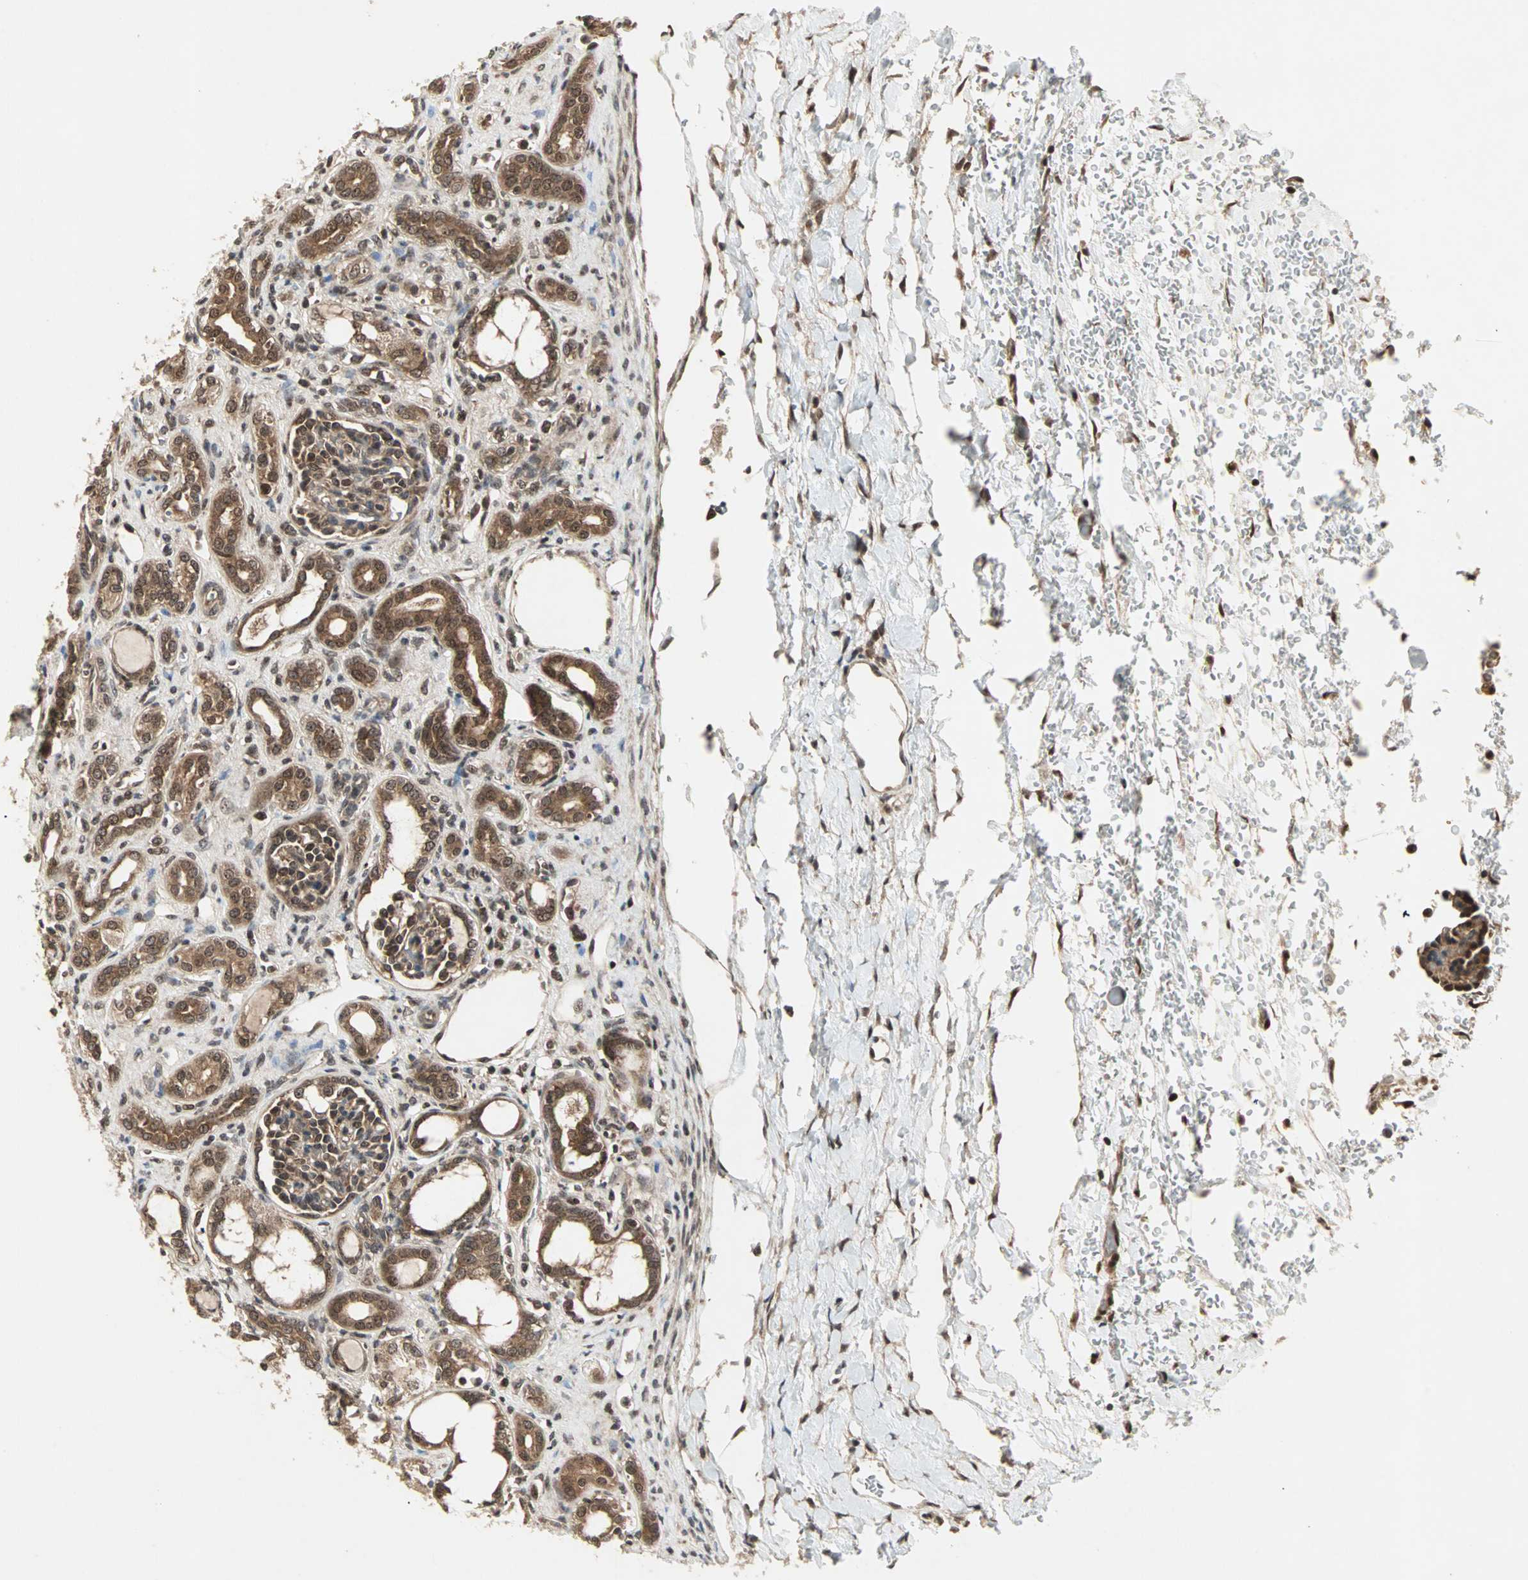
{"staining": {"intensity": "moderate", "quantity": ">75%", "location": "cytoplasmic/membranous,nuclear"}, "tissue": "kidney", "cell_type": "Cells in glomeruli", "image_type": "normal", "snomed": [{"axis": "morphology", "description": "Normal tissue, NOS"}, {"axis": "topography", "description": "Kidney"}], "caption": "Immunohistochemical staining of benign human kidney displays medium levels of moderate cytoplasmic/membranous,nuclear positivity in about >75% of cells in glomeruli. (Stains: DAB (3,3'-diaminobenzidine) in brown, nuclei in blue, Microscopy: brightfield microscopy at high magnification).", "gene": "CSNK2B", "patient": {"sex": "male", "age": 7}}